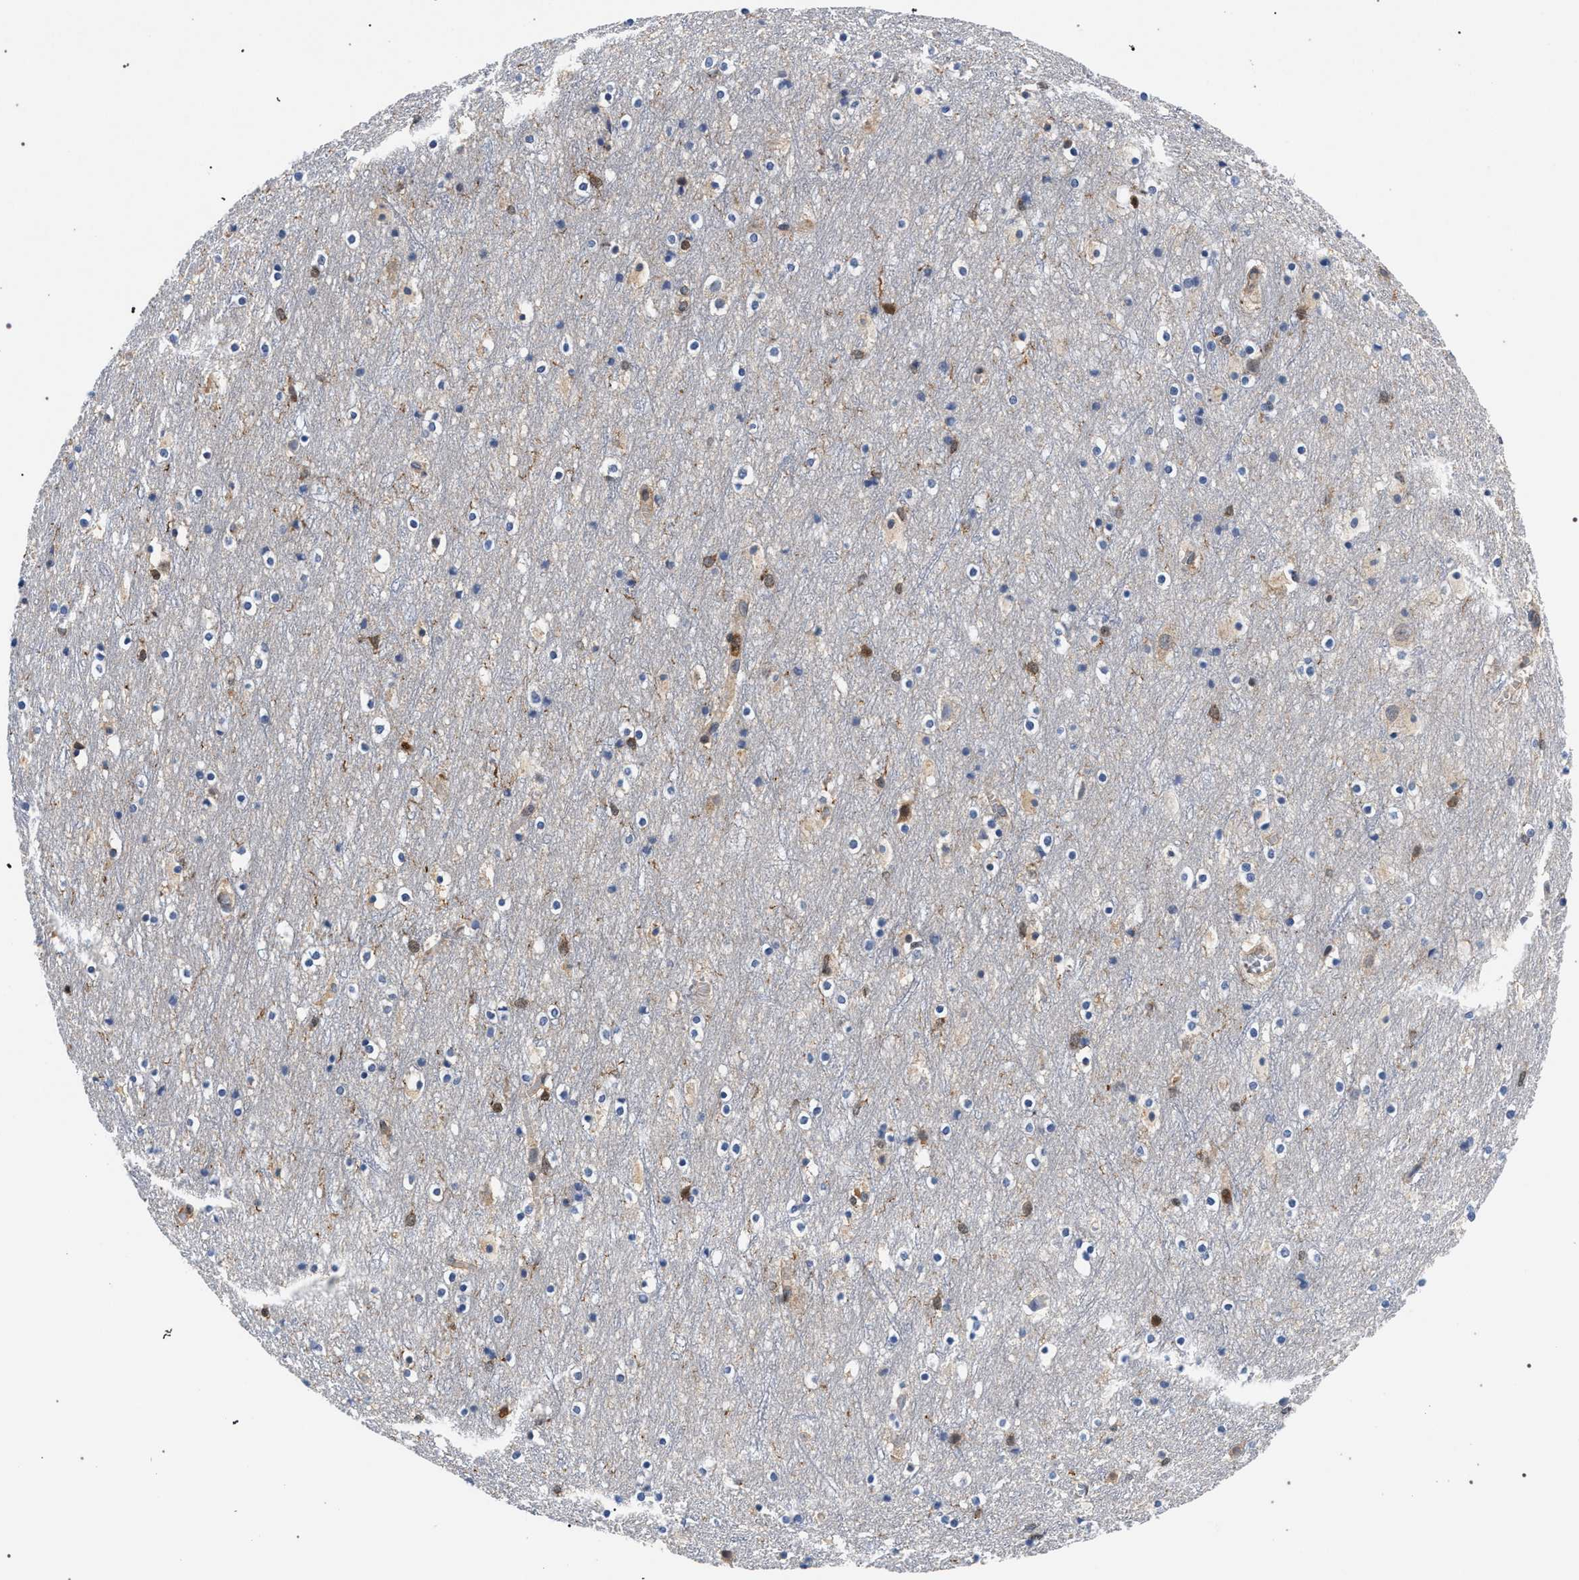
{"staining": {"intensity": "moderate", "quantity": ">75%", "location": "cytoplasmic/membranous"}, "tissue": "cerebral cortex", "cell_type": "Endothelial cells", "image_type": "normal", "snomed": [{"axis": "morphology", "description": "Normal tissue, NOS"}, {"axis": "topography", "description": "Cerebral cortex"}], "caption": "Cerebral cortex was stained to show a protein in brown. There is medium levels of moderate cytoplasmic/membranous staining in approximately >75% of endothelial cells.", "gene": "LASP1", "patient": {"sex": "male", "age": 45}}